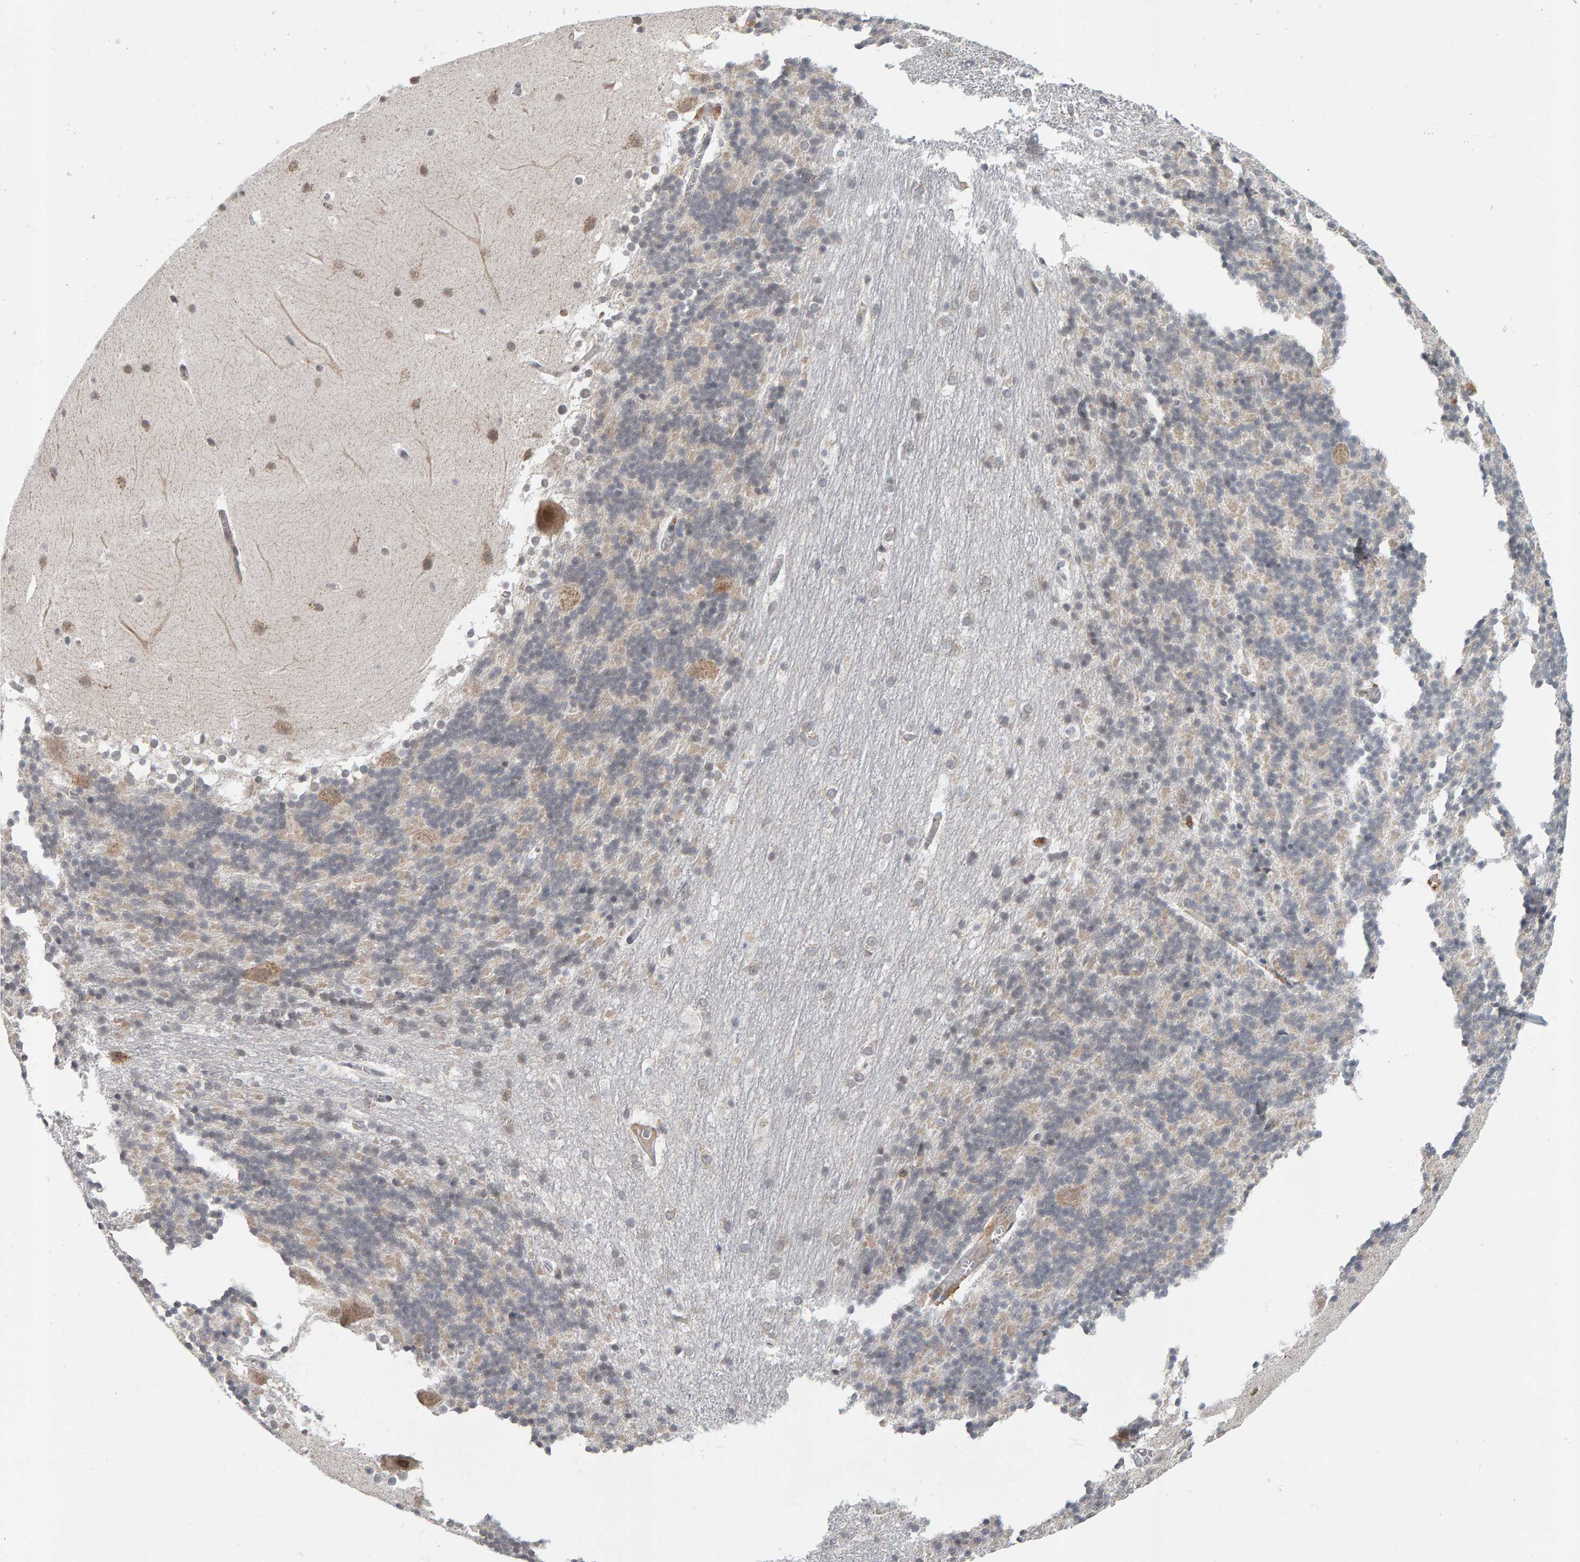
{"staining": {"intensity": "moderate", "quantity": ">75%", "location": "cytoplasmic/membranous"}, "tissue": "cerebellum", "cell_type": "Cells in granular layer", "image_type": "normal", "snomed": [{"axis": "morphology", "description": "Normal tissue, NOS"}, {"axis": "topography", "description": "Cerebellum"}], "caption": "IHC of benign human cerebellum reveals medium levels of moderate cytoplasmic/membranous positivity in approximately >75% of cells in granular layer. (Stains: DAB in brown, nuclei in blue, Microscopy: brightfield microscopy at high magnification).", "gene": "DAP3", "patient": {"sex": "female", "age": 19}}